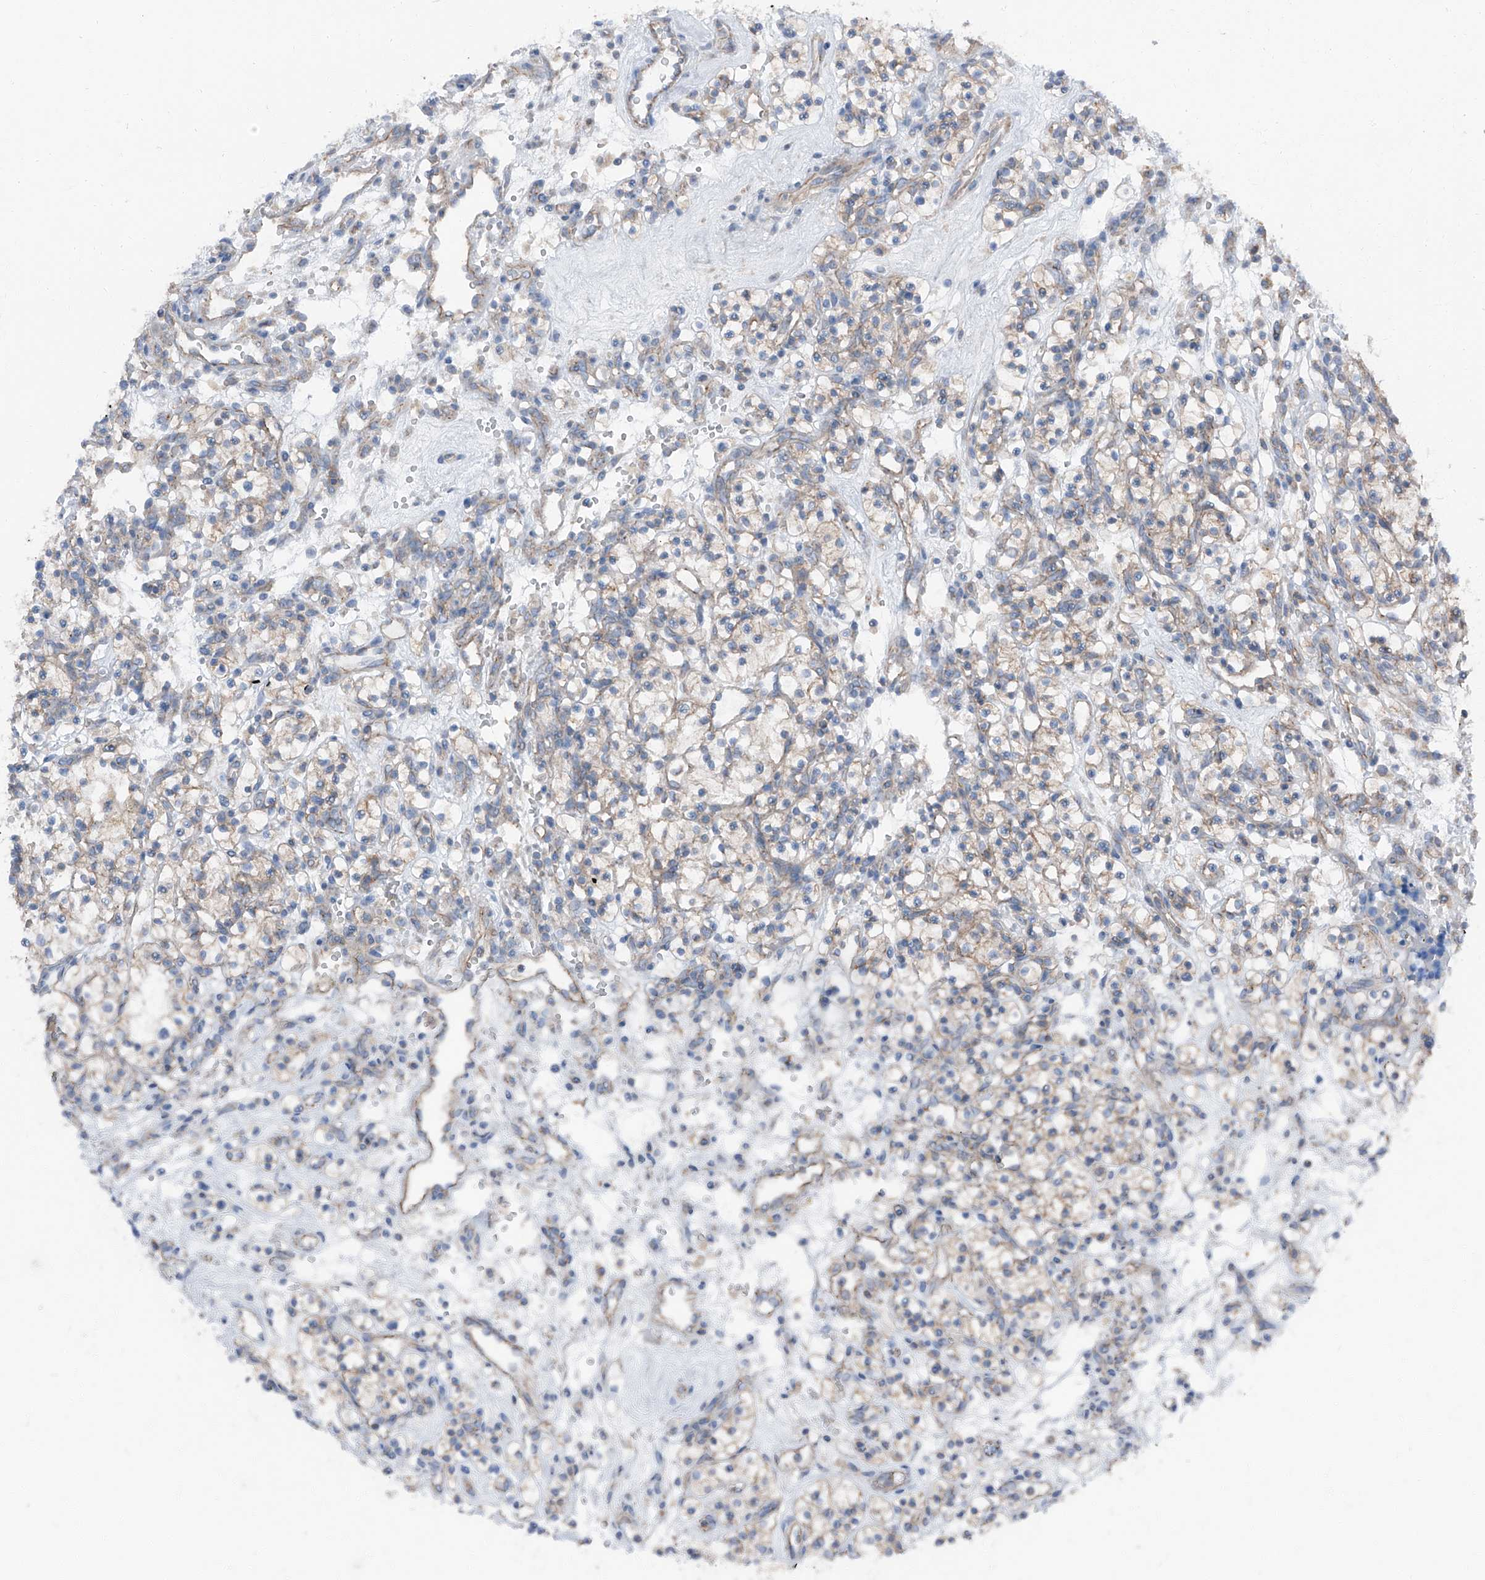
{"staining": {"intensity": "weak", "quantity": "25%-75%", "location": "cytoplasmic/membranous"}, "tissue": "renal cancer", "cell_type": "Tumor cells", "image_type": "cancer", "snomed": [{"axis": "morphology", "description": "Adenocarcinoma, NOS"}, {"axis": "topography", "description": "Kidney"}], "caption": "A photomicrograph of renal adenocarcinoma stained for a protein exhibits weak cytoplasmic/membranous brown staining in tumor cells.", "gene": "GPR142", "patient": {"sex": "female", "age": 57}}